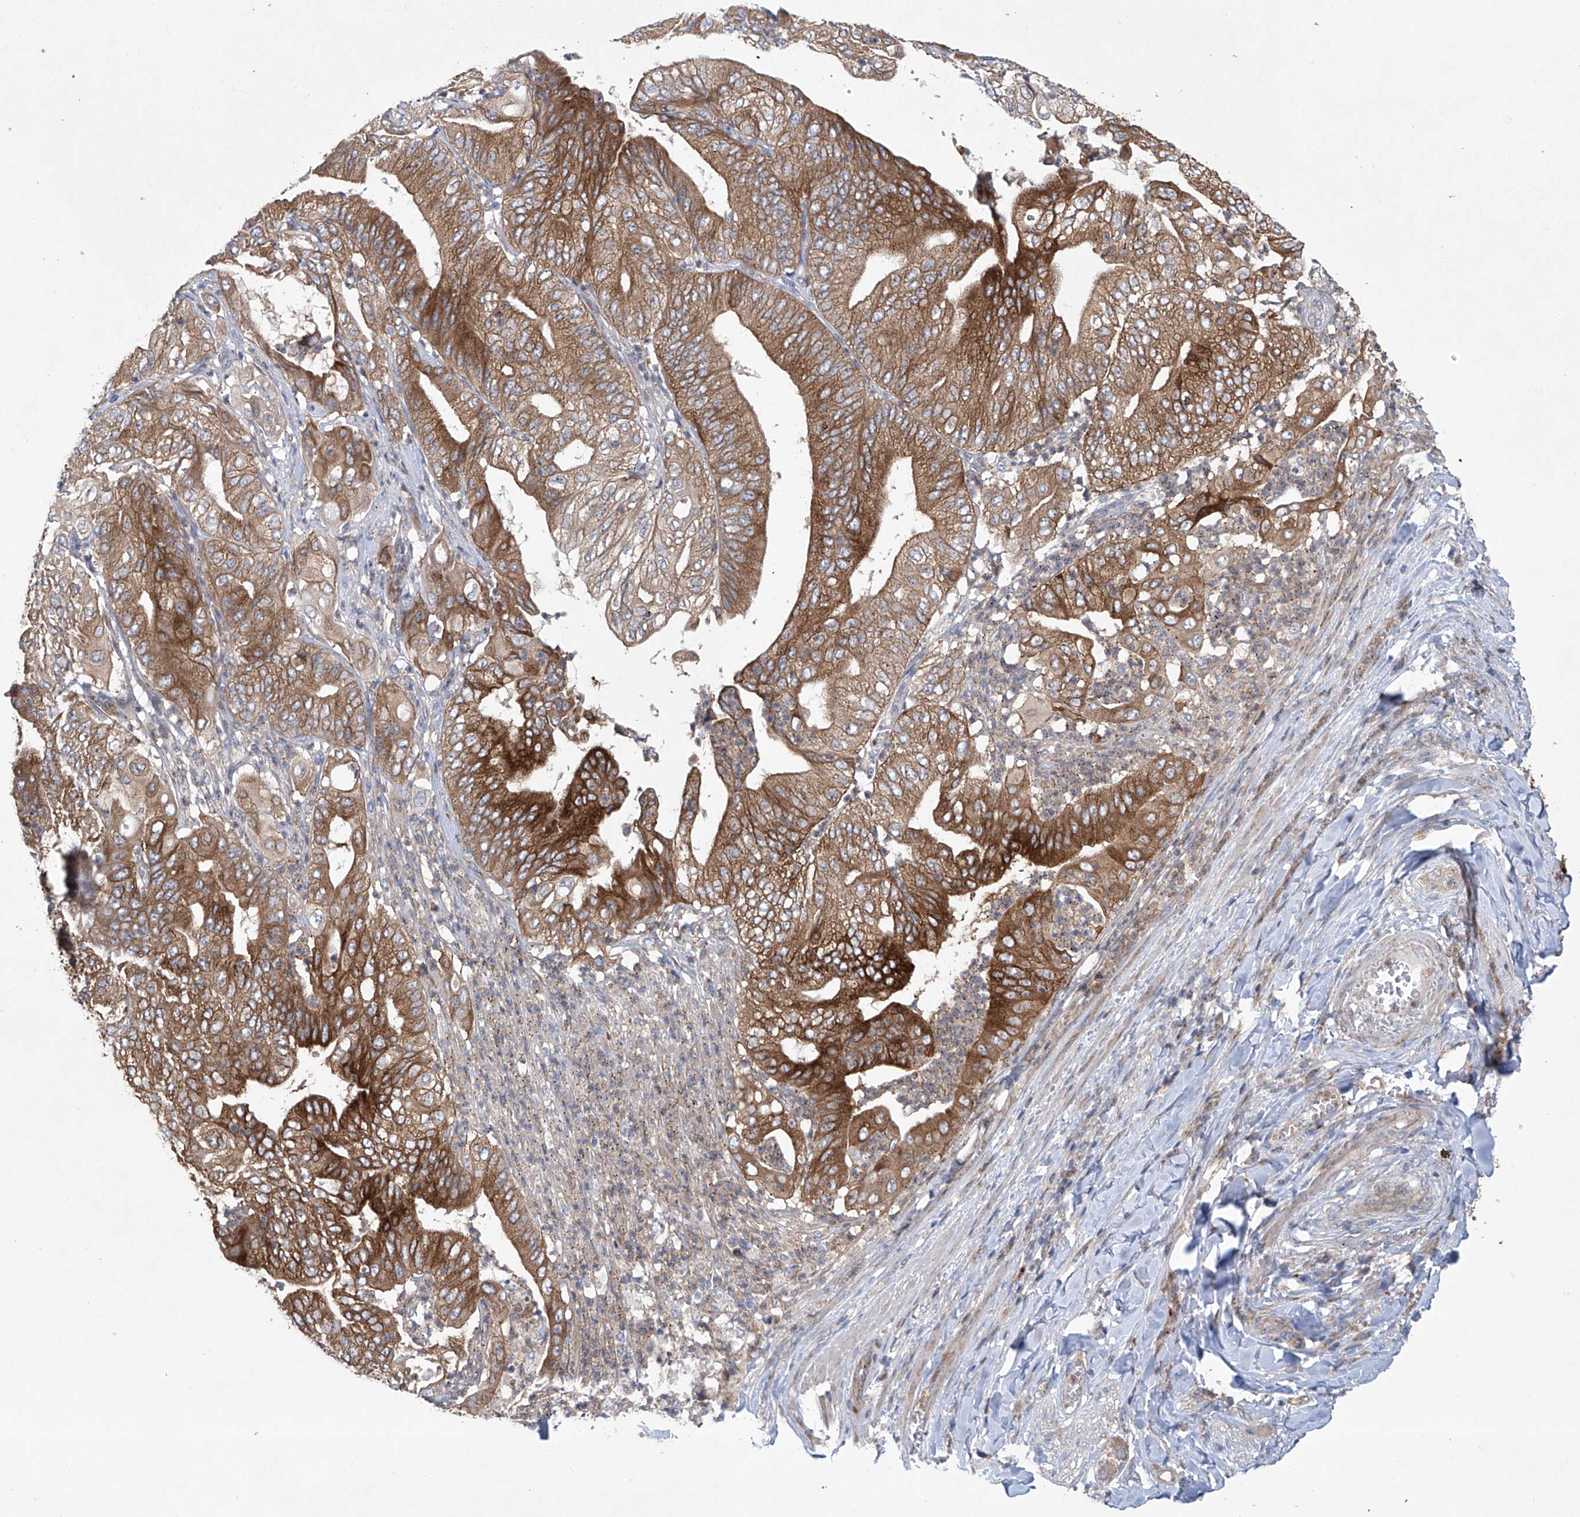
{"staining": {"intensity": "strong", "quantity": ">75%", "location": "cytoplasmic/membranous"}, "tissue": "pancreatic cancer", "cell_type": "Tumor cells", "image_type": "cancer", "snomed": [{"axis": "morphology", "description": "Adenocarcinoma, NOS"}, {"axis": "topography", "description": "Pancreas"}], "caption": "A brown stain shows strong cytoplasmic/membranous positivity of a protein in human pancreatic adenocarcinoma tumor cells. (Brightfield microscopy of DAB IHC at high magnification).", "gene": "KLC4", "patient": {"sex": "female", "age": 77}}